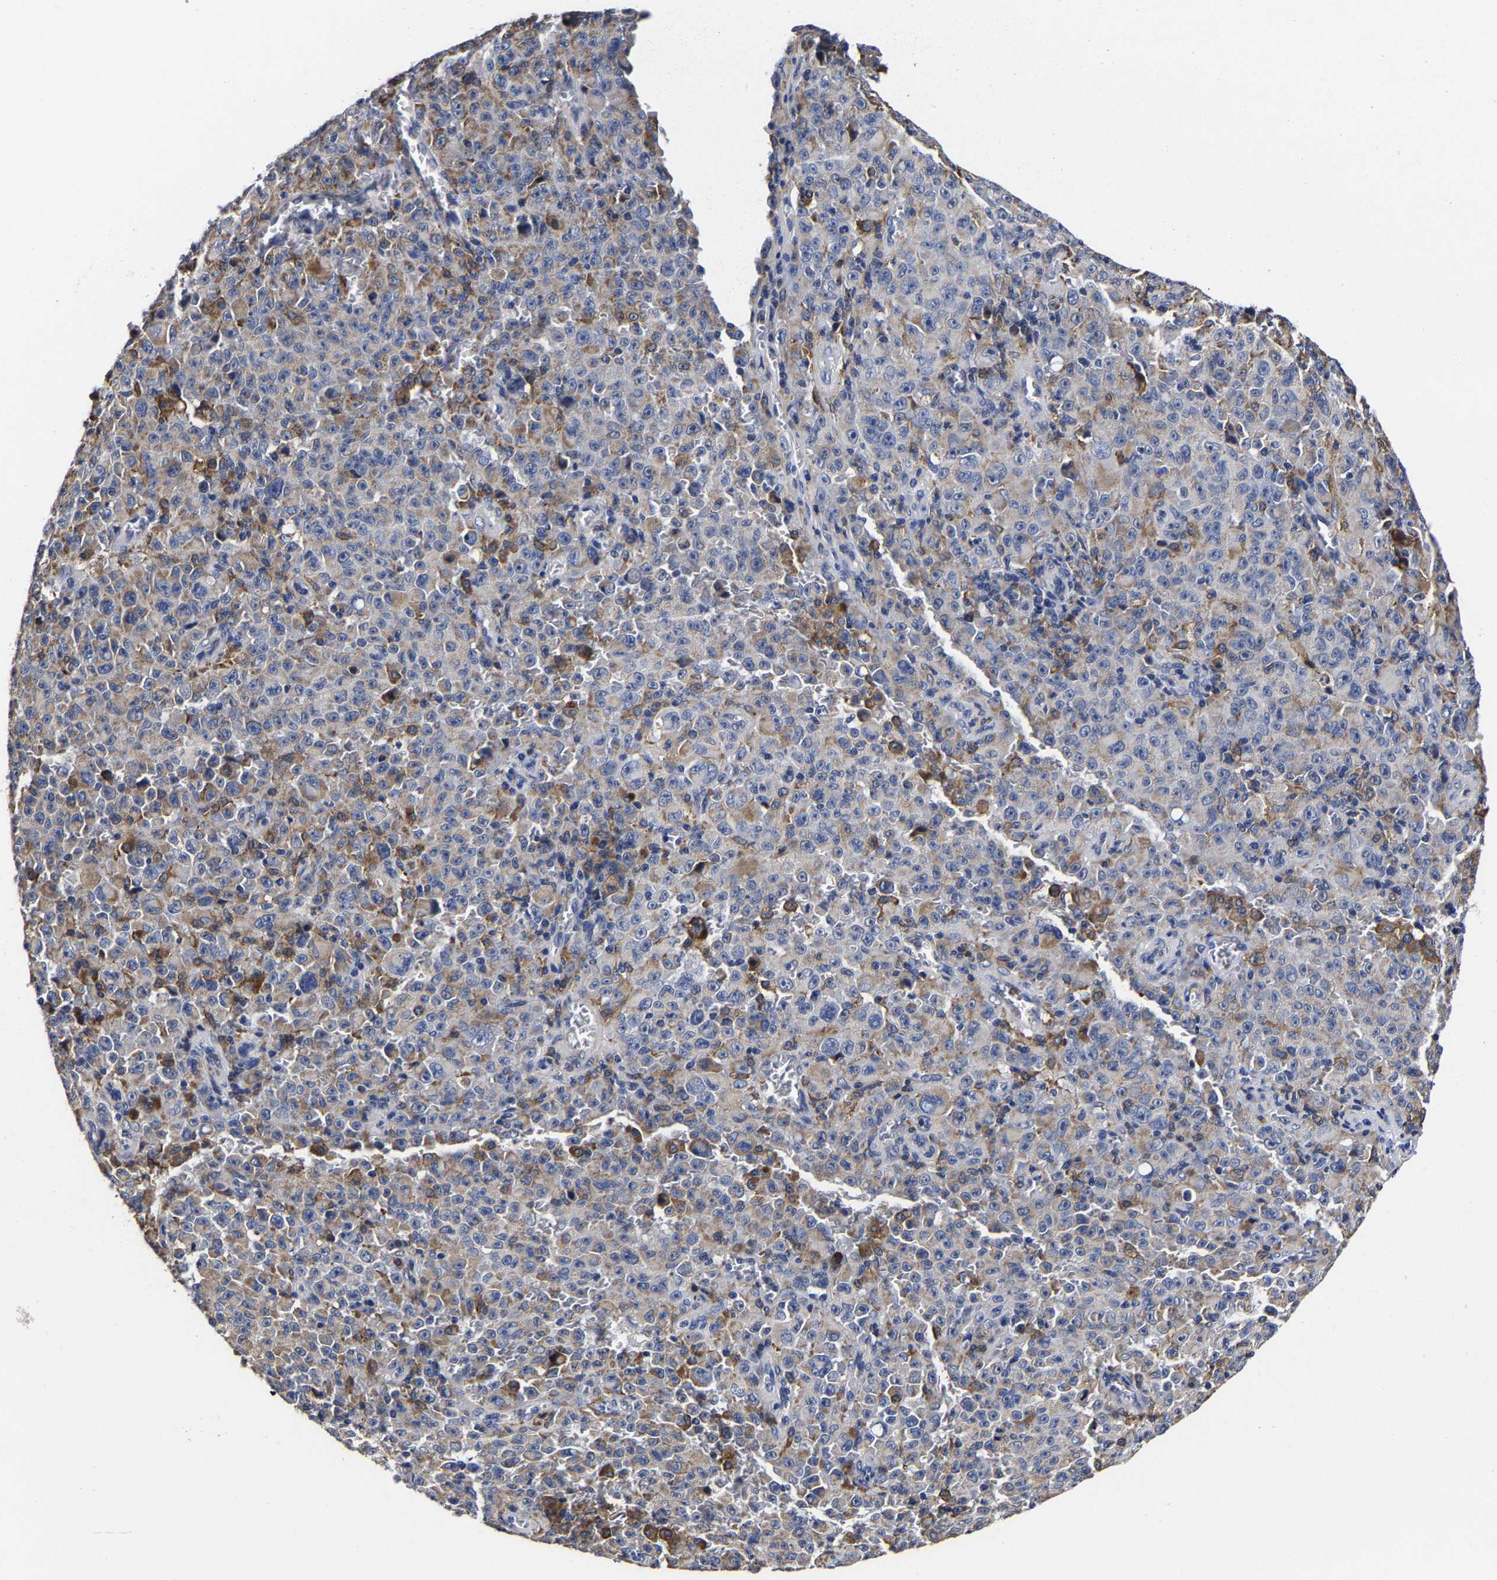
{"staining": {"intensity": "negative", "quantity": "none", "location": "none"}, "tissue": "melanoma", "cell_type": "Tumor cells", "image_type": "cancer", "snomed": [{"axis": "morphology", "description": "Malignant melanoma, NOS"}, {"axis": "topography", "description": "Skin"}], "caption": "Immunohistochemistry (IHC) micrograph of neoplastic tissue: melanoma stained with DAB (3,3'-diaminobenzidine) reveals no significant protein positivity in tumor cells. (Brightfield microscopy of DAB immunohistochemistry (IHC) at high magnification).", "gene": "AASS", "patient": {"sex": "female", "age": 82}}